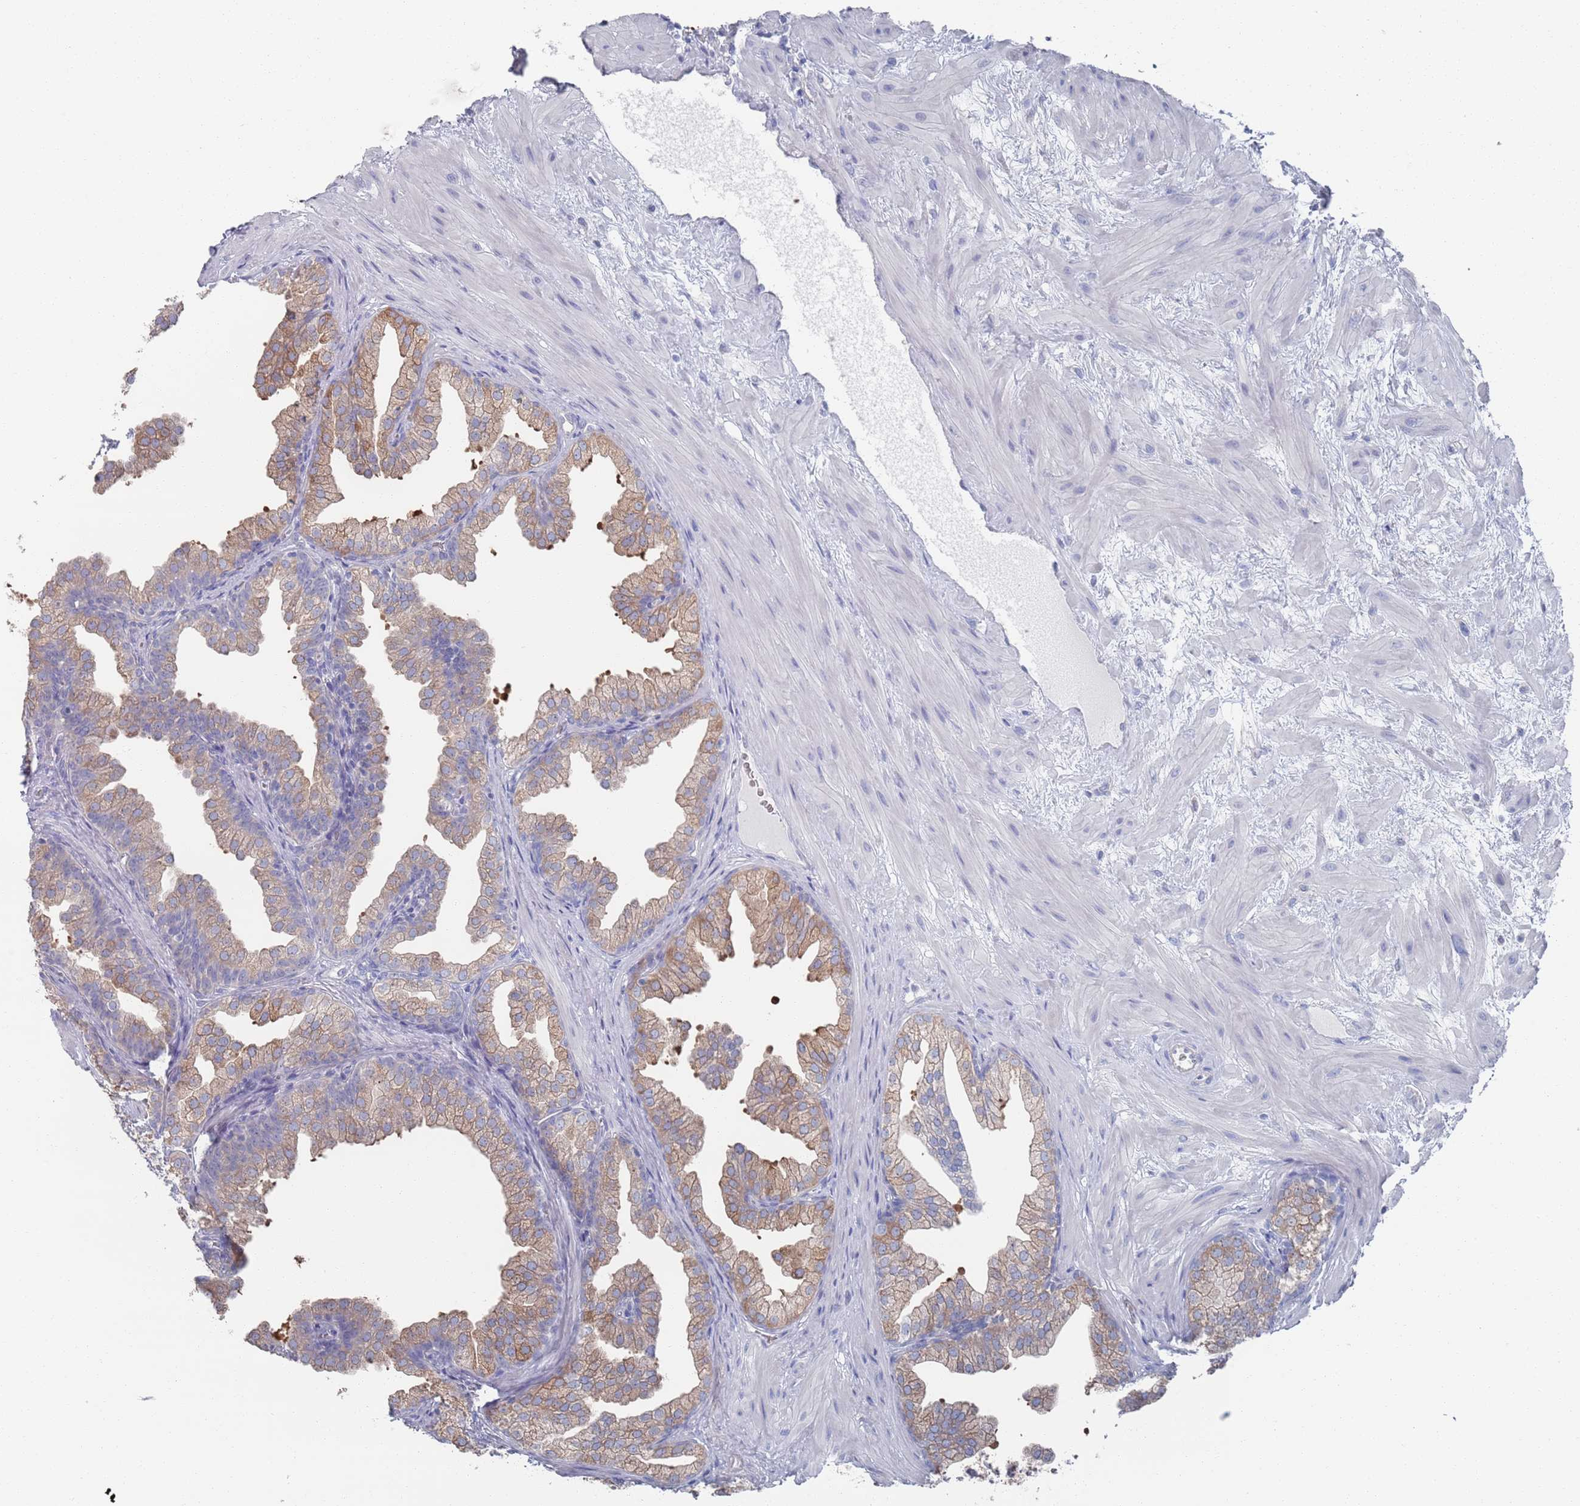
{"staining": {"intensity": "moderate", "quantity": ">75%", "location": "cytoplasmic/membranous"}, "tissue": "prostate", "cell_type": "Glandular cells", "image_type": "normal", "snomed": [{"axis": "morphology", "description": "Normal tissue, NOS"}, {"axis": "topography", "description": "Prostate"}], "caption": "Immunohistochemistry micrograph of benign prostate stained for a protein (brown), which demonstrates medium levels of moderate cytoplasmic/membranous staining in about >75% of glandular cells.", "gene": "TMCO3", "patient": {"sex": "male", "age": 37}}